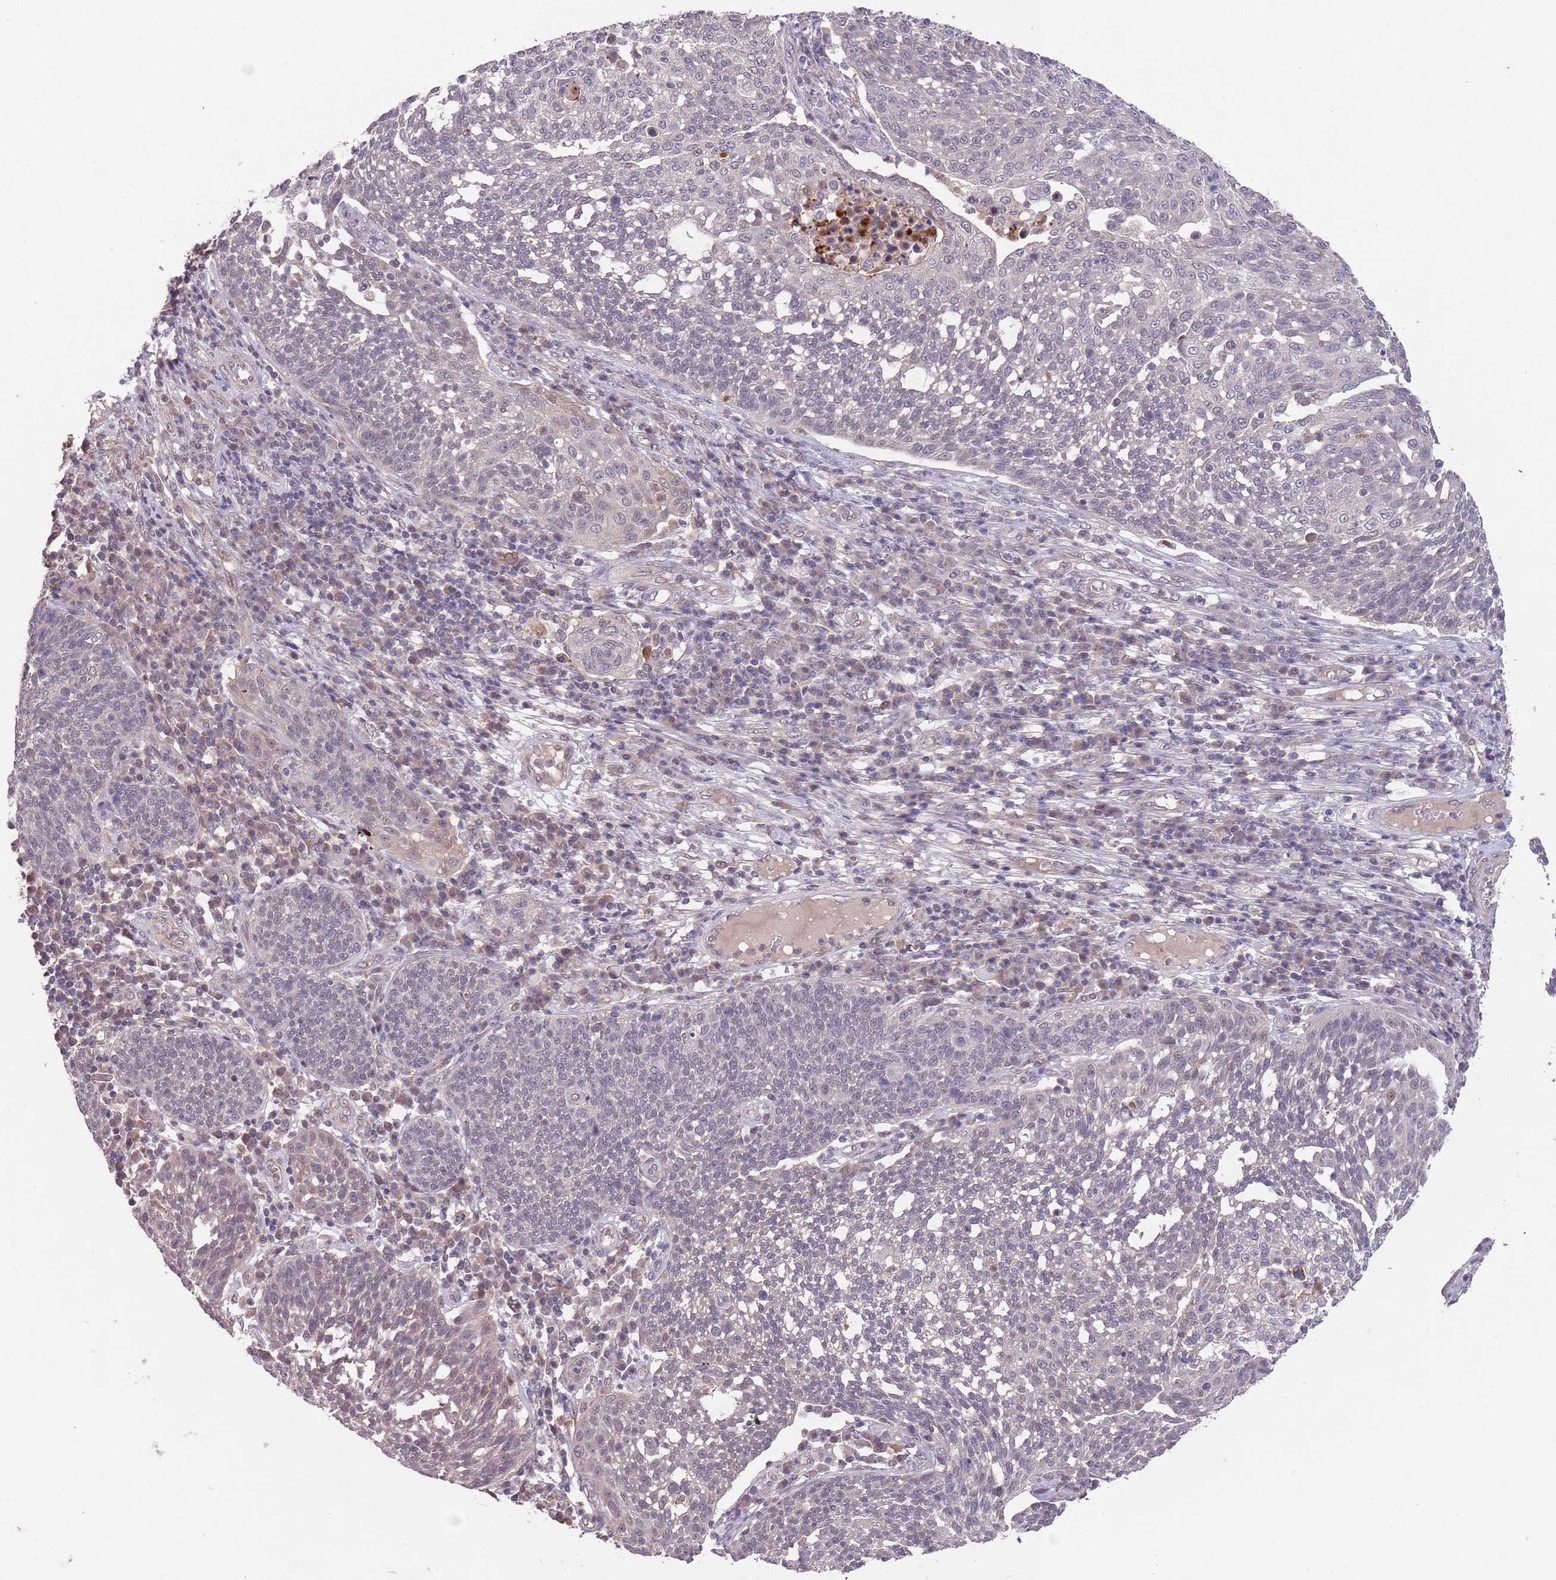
{"staining": {"intensity": "weak", "quantity": "<25%", "location": "cytoplasmic/membranous"}, "tissue": "cervical cancer", "cell_type": "Tumor cells", "image_type": "cancer", "snomed": [{"axis": "morphology", "description": "Squamous cell carcinoma, NOS"}, {"axis": "topography", "description": "Cervix"}], "caption": "High magnification brightfield microscopy of cervical cancer (squamous cell carcinoma) stained with DAB (brown) and counterstained with hematoxylin (blue): tumor cells show no significant staining.", "gene": "MEI1", "patient": {"sex": "female", "age": 34}}